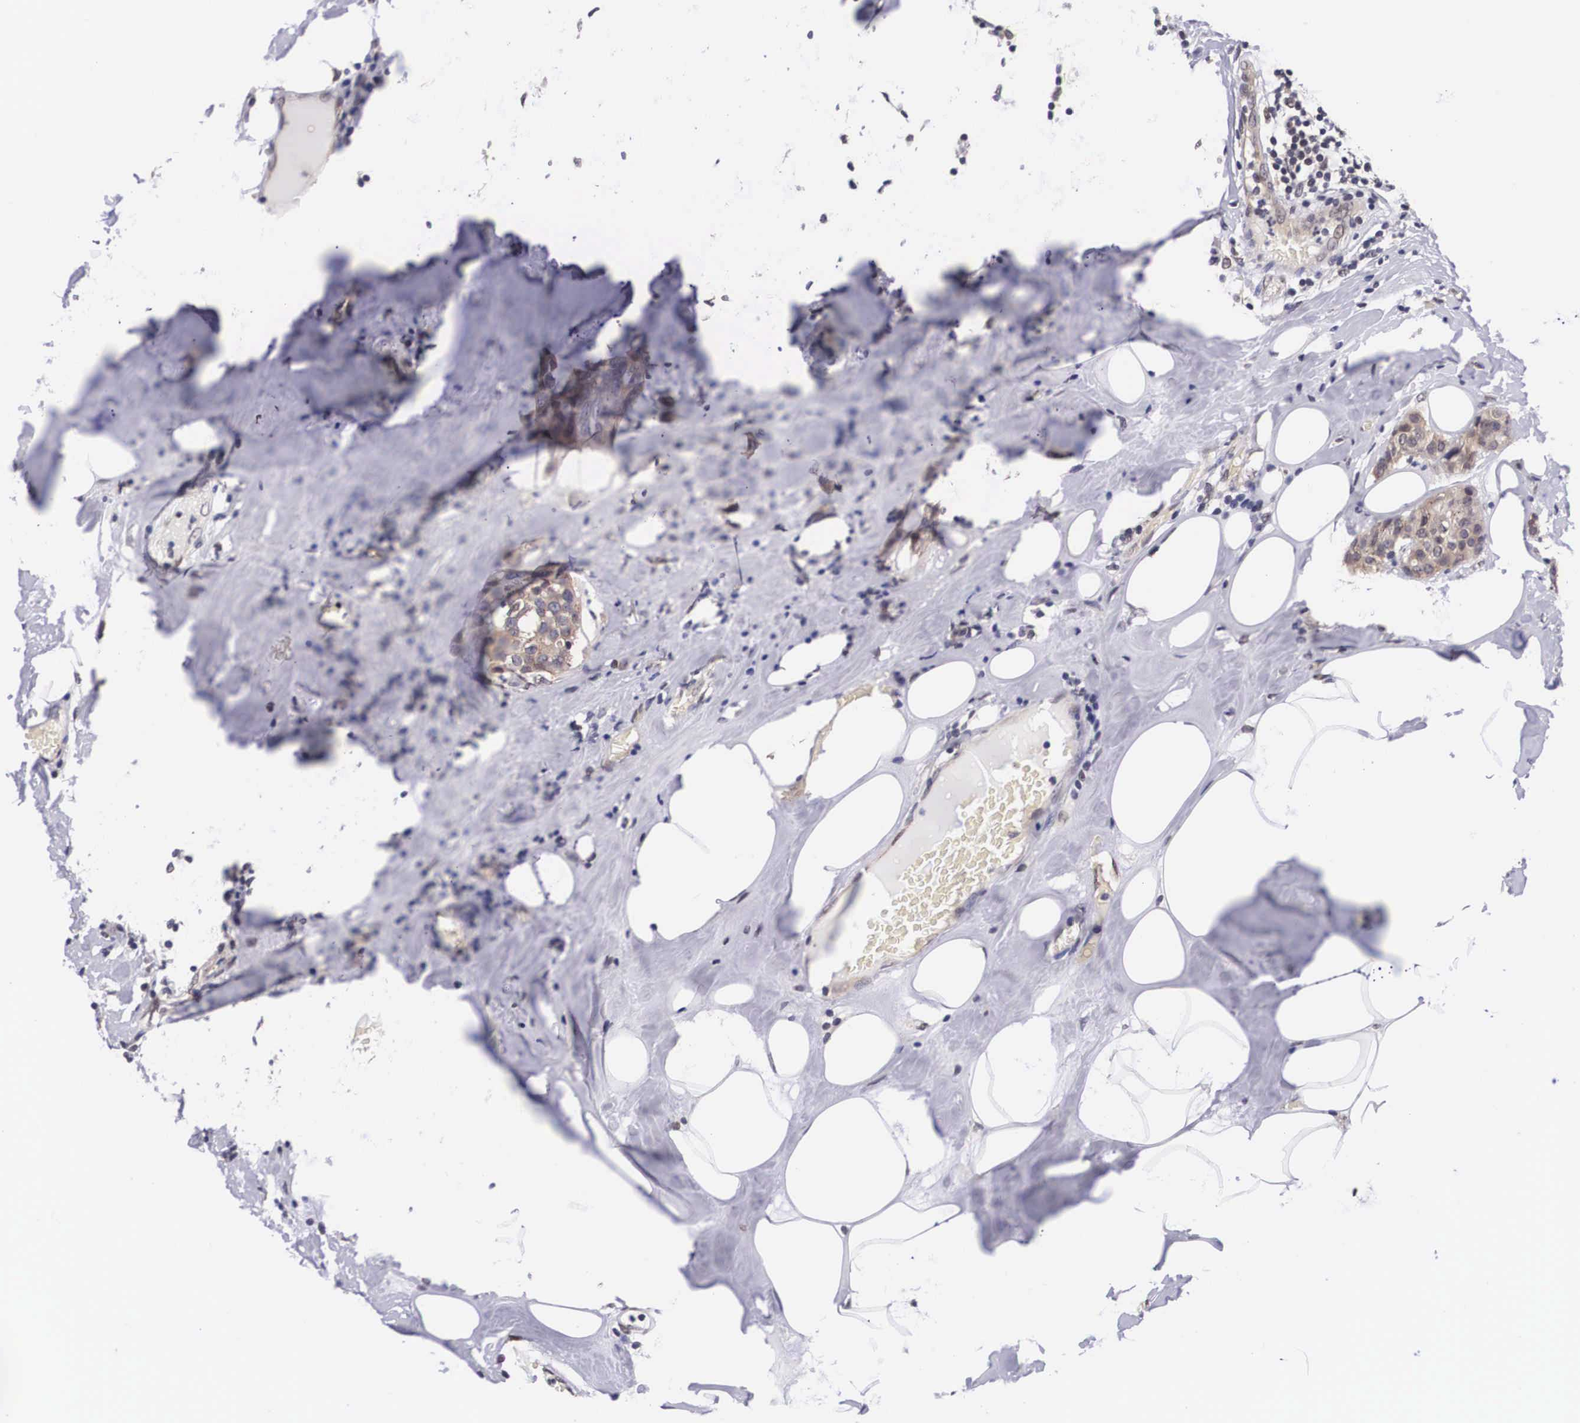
{"staining": {"intensity": "moderate", "quantity": "25%-75%", "location": "cytoplasmic/membranous"}, "tissue": "breast cancer", "cell_type": "Tumor cells", "image_type": "cancer", "snomed": [{"axis": "morphology", "description": "Duct carcinoma"}, {"axis": "topography", "description": "Breast"}], "caption": "IHC of breast cancer (intraductal carcinoma) exhibits medium levels of moderate cytoplasmic/membranous staining in about 25%-75% of tumor cells.", "gene": "OTX2", "patient": {"sex": "female", "age": 45}}